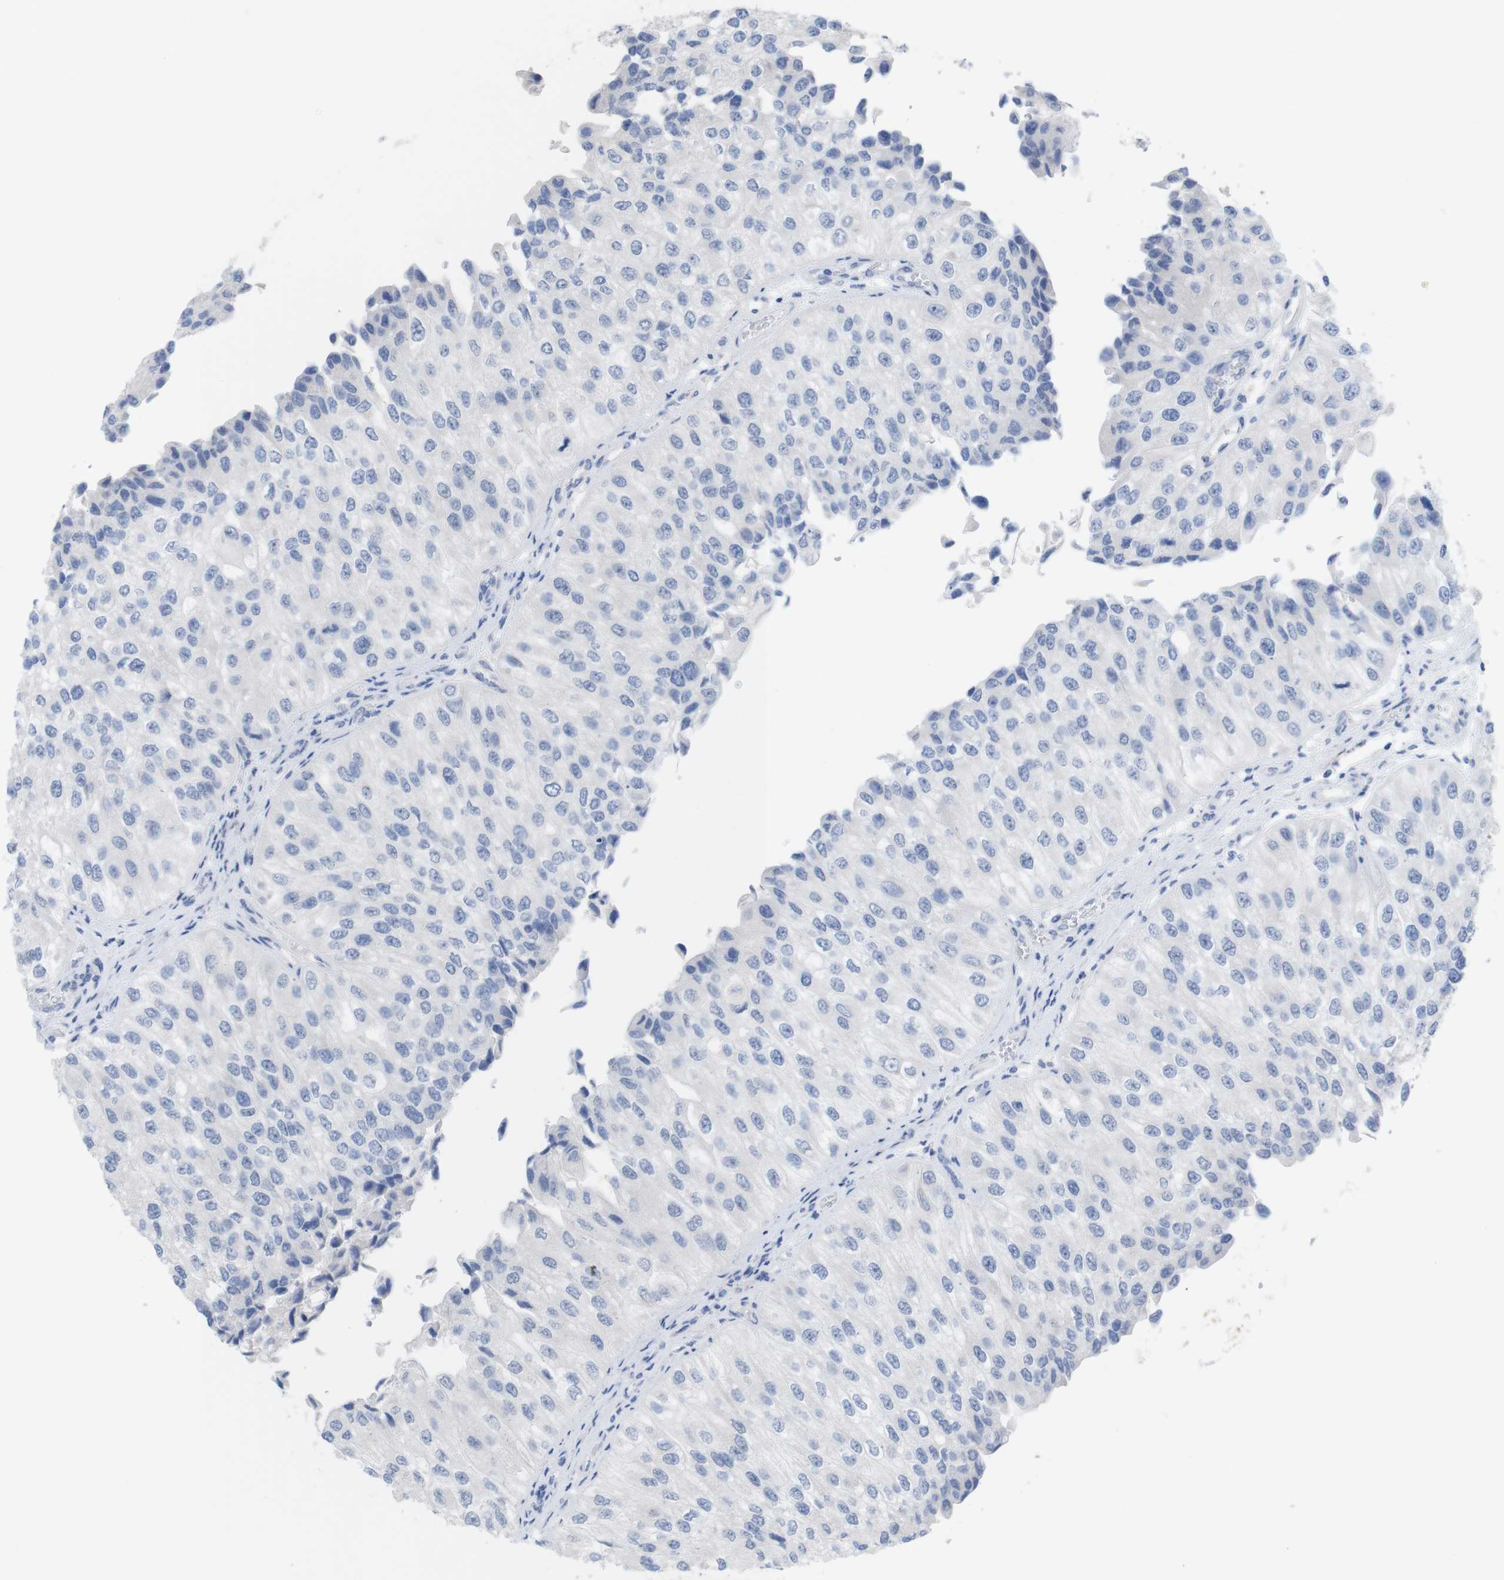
{"staining": {"intensity": "negative", "quantity": "none", "location": "none"}, "tissue": "urothelial cancer", "cell_type": "Tumor cells", "image_type": "cancer", "snomed": [{"axis": "morphology", "description": "Urothelial carcinoma, High grade"}, {"axis": "topography", "description": "Kidney"}, {"axis": "topography", "description": "Urinary bladder"}], "caption": "Immunohistochemistry (IHC) image of human urothelial cancer stained for a protein (brown), which exhibits no staining in tumor cells.", "gene": "PNMA1", "patient": {"sex": "male", "age": 77}}